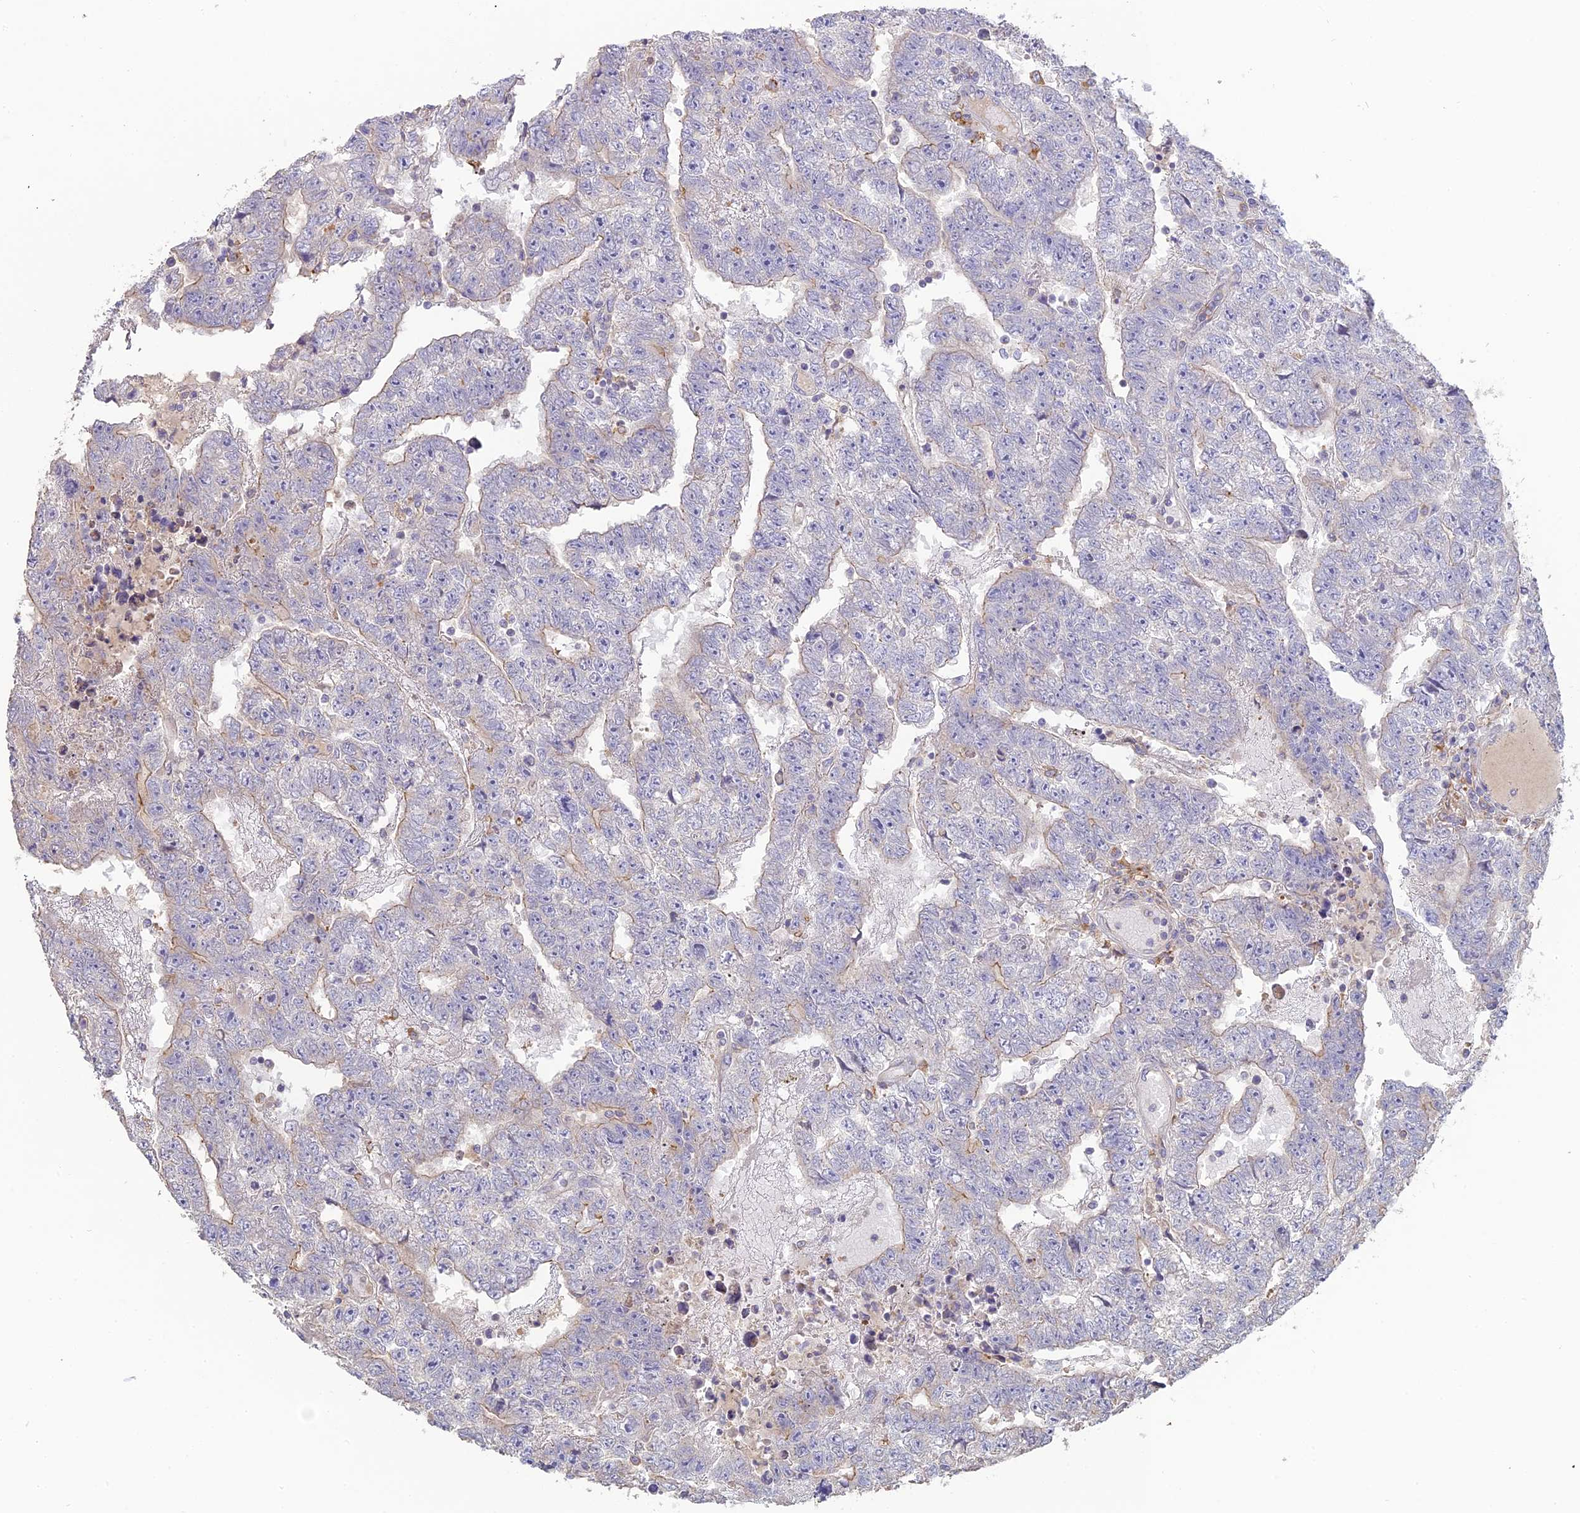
{"staining": {"intensity": "weak", "quantity": "<25%", "location": "cytoplasmic/membranous"}, "tissue": "testis cancer", "cell_type": "Tumor cells", "image_type": "cancer", "snomed": [{"axis": "morphology", "description": "Carcinoma, Embryonal, NOS"}, {"axis": "topography", "description": "Testis"}], "caption": "Immunohistochemistry (IHC) of human embryonal carcinoma (testis) demonstrates no positivity in tumor cells.", "gene": "SFT2D2", "patient": {"sex": "male", "age": 25}}